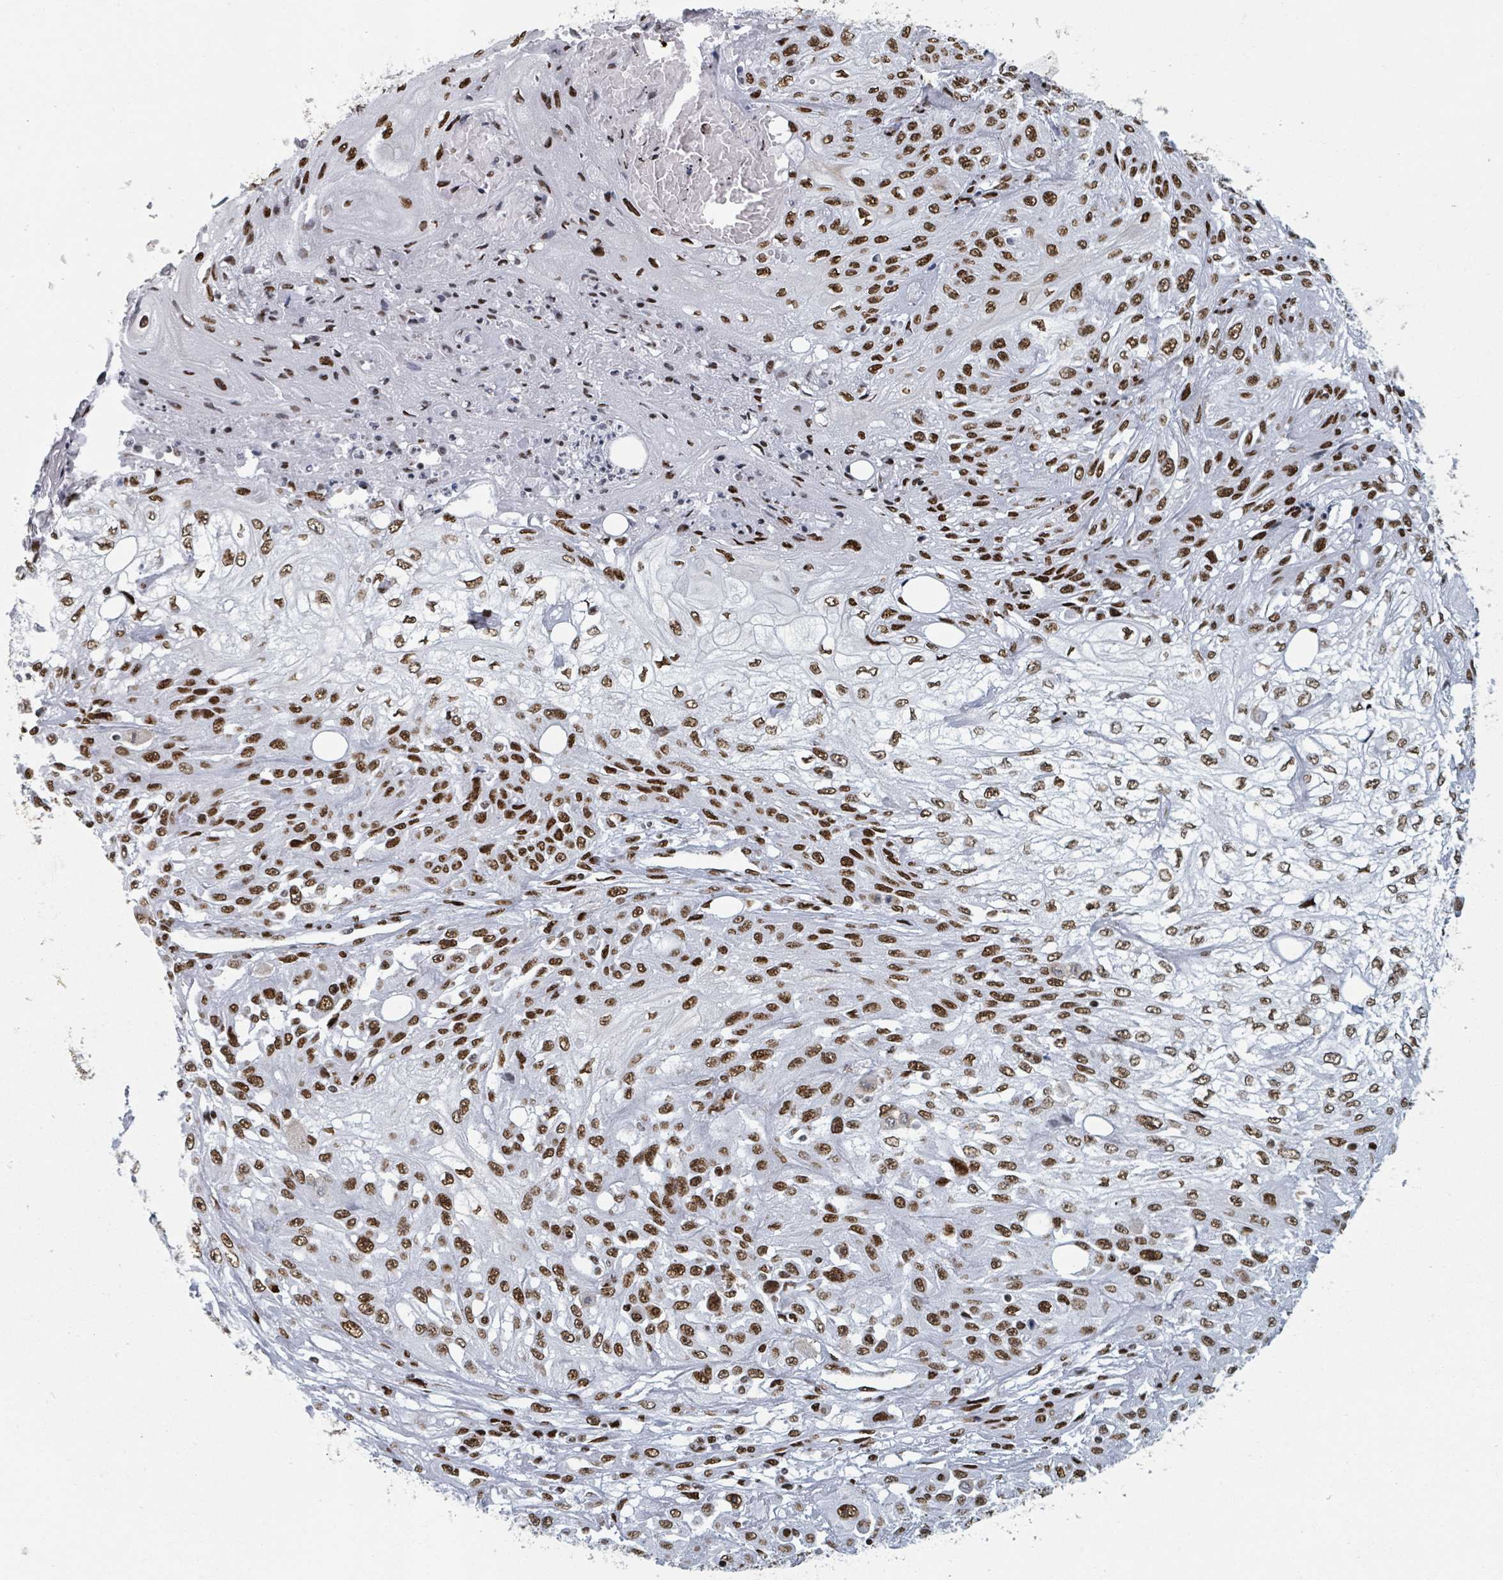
{"staining": {"intensity": "strong", "quantity": ">75%", "location": "nuclear"}, "tissue": "skin cancer", "cell_type": "Tumor cells", "image_type": "cancer", "snomed": [{"axis": "morphology", "description": "Squamous cell carcinoma, NOS"}, {"axis": "morphology", "description": "Squamous cell carcinoma, metastatic, NOS"}, {"axis": "topography", "description": "Skin"}, {"axis": "topography", "description": "Lymph node"}], "caption": "Skin cancer was stained to show a protein in brown. There is high levels of strong nuclear staining in about >75% of tumor cells.", "gene": "DHX16", "patient": {"sex": "male", "age": 75}}